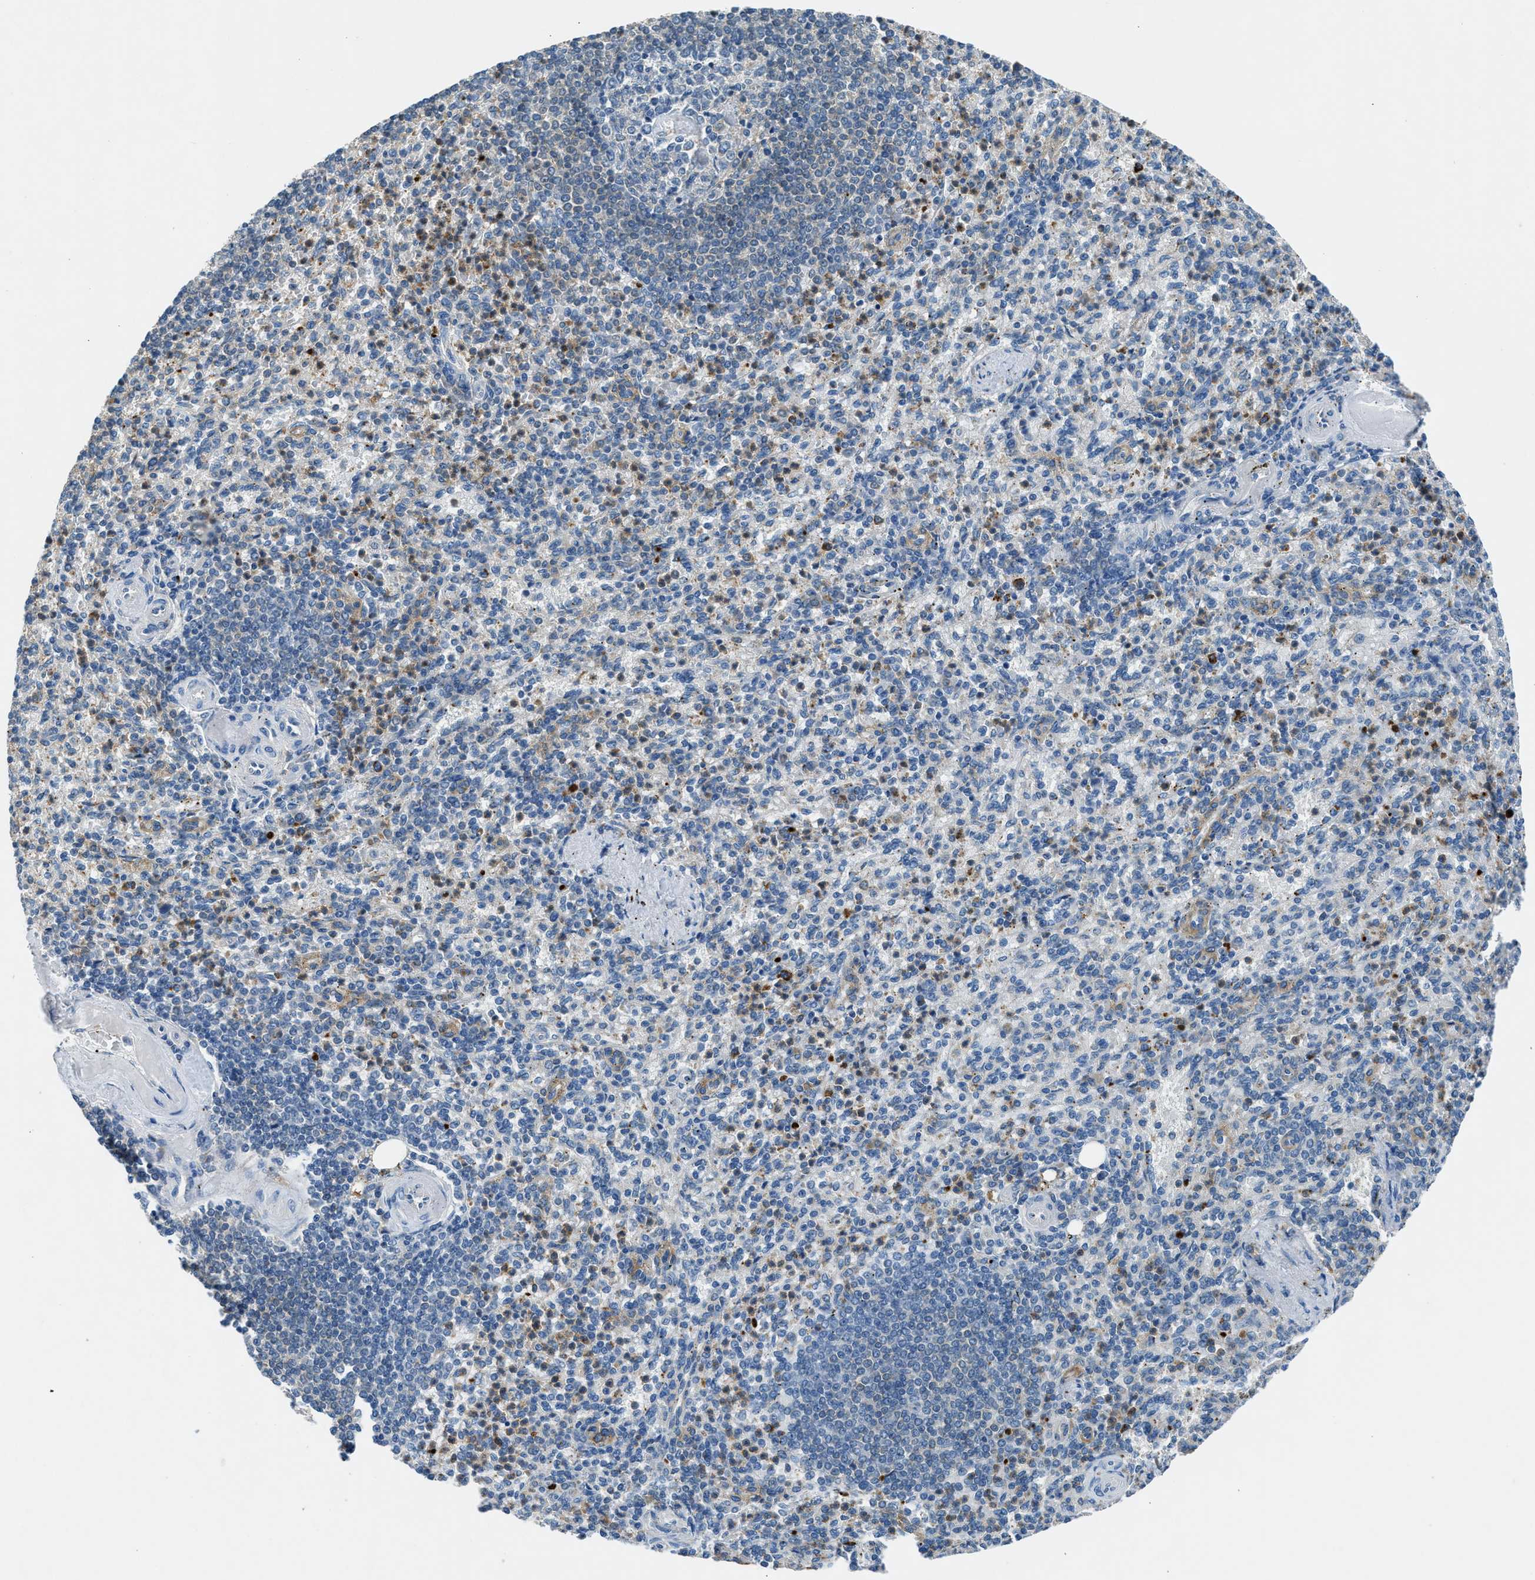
{"staining": {"intensity": "moderate", "quantity": "<25%", "location": "cytoplasmic/membranous"}, "tissue": "spleen", "cell_type": "Cells in red pulp", "image_type": "normal", "snomed": [{"axis": "morphology", "description": "Normal tissue, NOS"}, {"axis": "topography", "description": "Spleen"}], "caption": "This image exhibits immunohistochemistry staining of unremarkable human spleen, with low moderate cytoplasmic/membranous expression in about <25% of cells in red pulp.", "gene": "BMP1", "patient": {"sex": "female", "age": 74}}